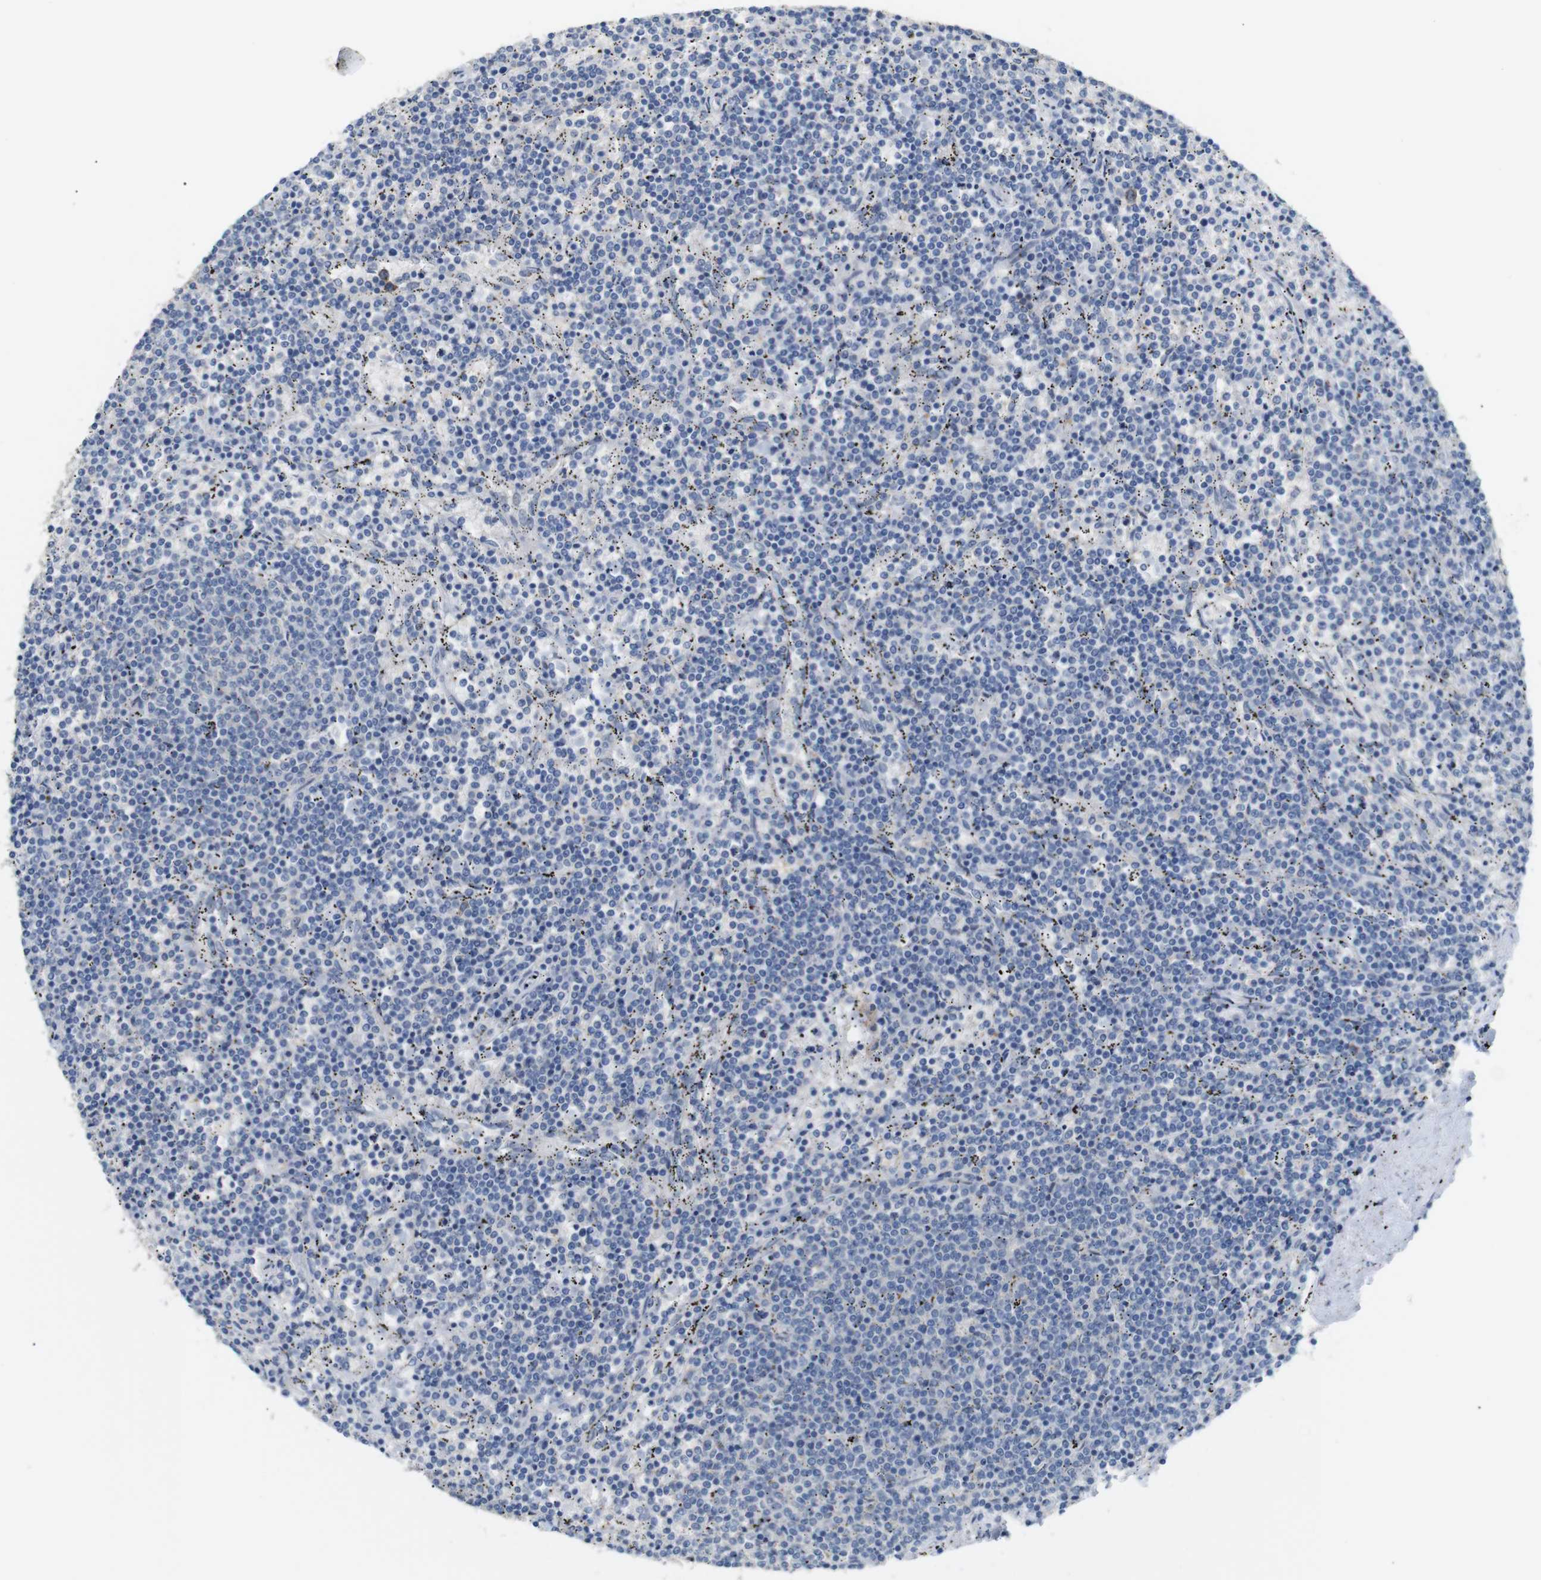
{"staining": {"intensity": "negative", "quantity": "none", "location": "none"}, "tissue": "lymphoma", "cell_type": "Tumor cells", "image_type": "cancer", "snomed": [{"axis": "morphology", "description": "Malignant lymphoma, non-Hodgkin's type, Low grade"}, {"axis": "topography", "description": "Spleen"}], "caption": "Photomicrograph shows no significant protein staining in tumor cells of lymphoma.", "gene": "CHRM5", "patient": {"sex": "female", "age": 50}}